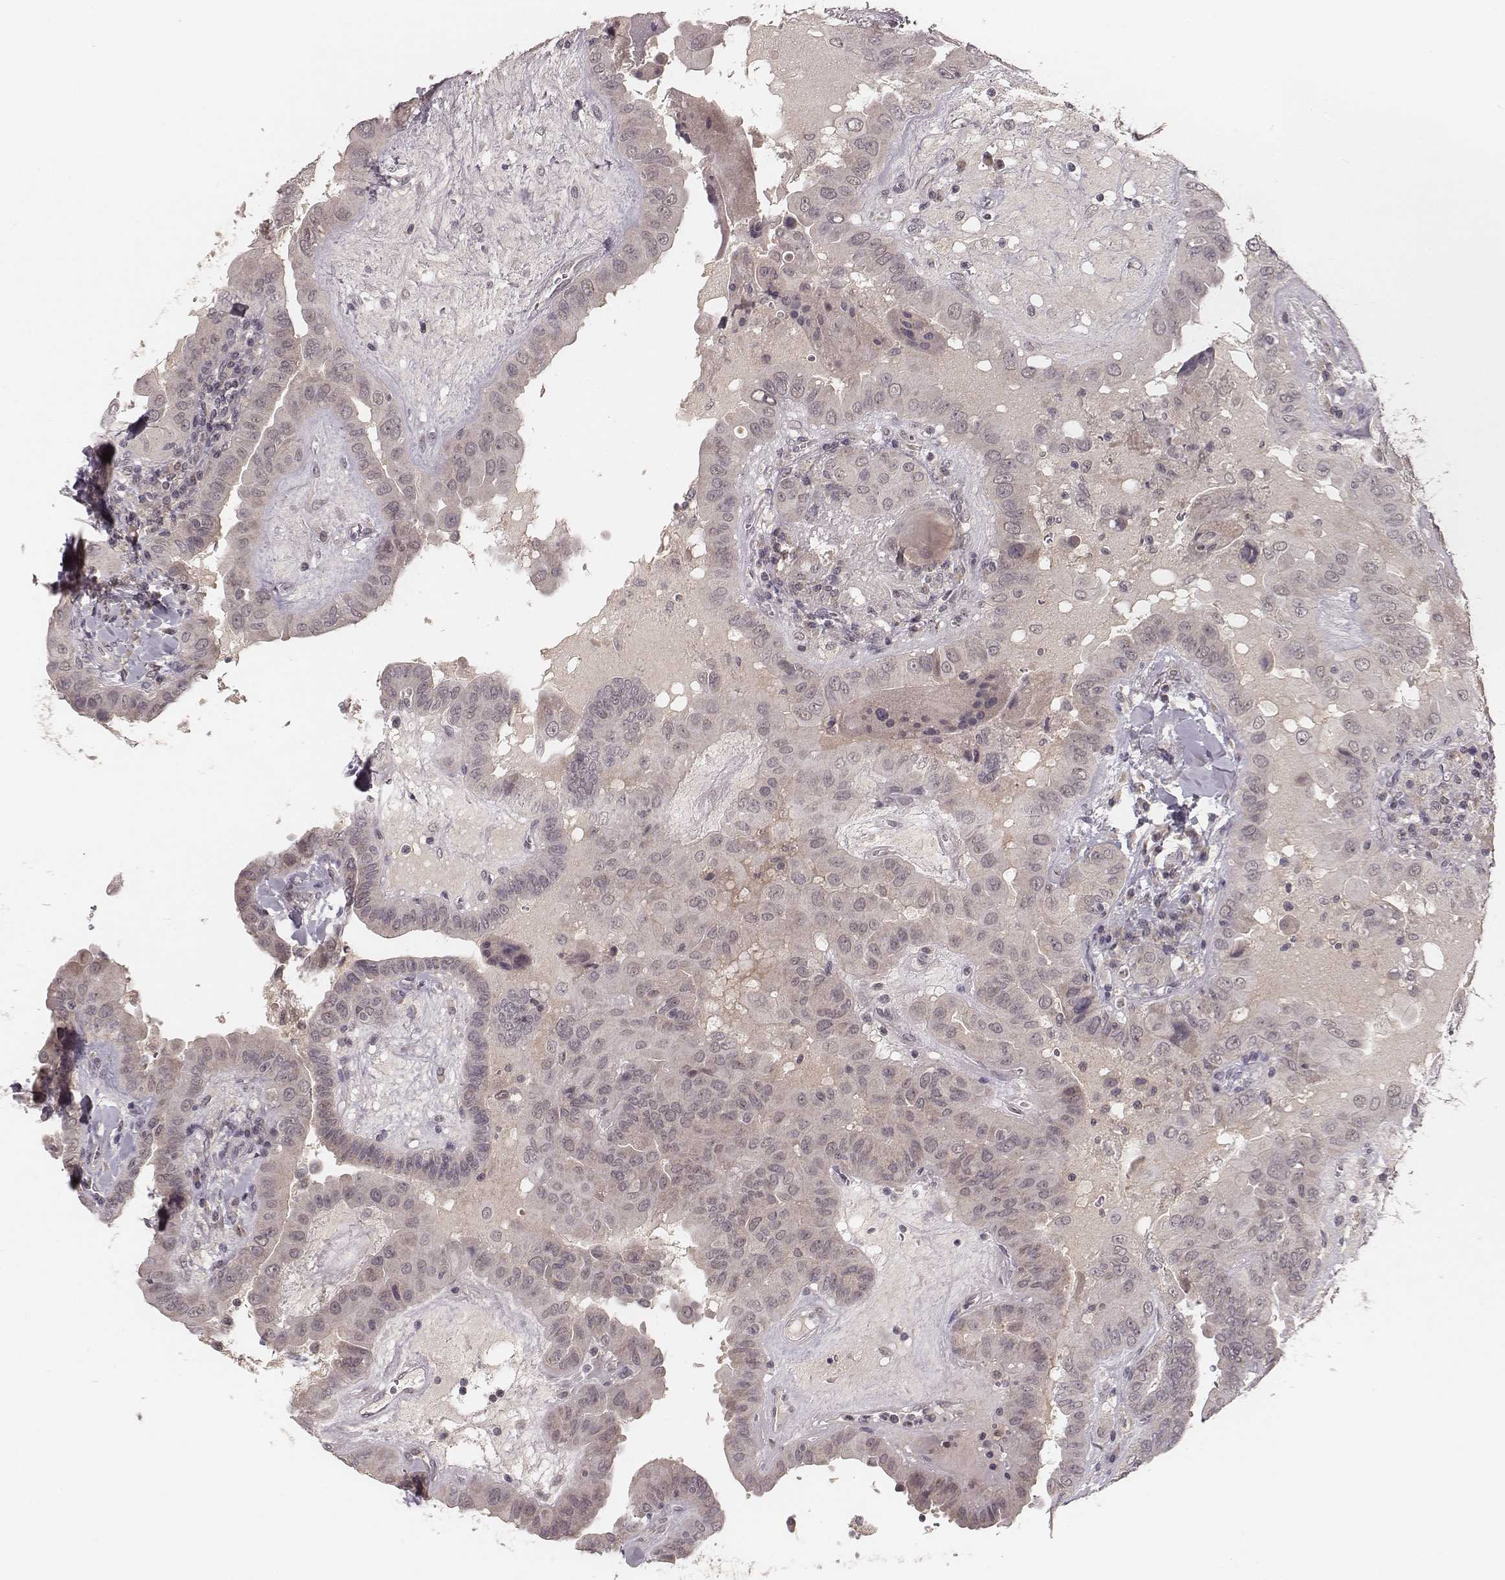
{"staining": {"intensity": "negative", "quantity": "none", "location": "none"}, "tissue": "thyroid cancer", "cell_type": "Tumor cells", "image_type": "cancer", "snomed": [{"axis": "morphology", "description": "Papillary adenocarcinoma, NOS"}, {"axis": "topography", "description": "Thyroid gland"}], "caption": "The immunohistochemistry (IHC) photomicrograph has no significant positivity in tumor cells of thyroid papillary adenocarcinoma tissue.", "gene": "LY6K", "patient": {"sex": "female", "age": 37}}